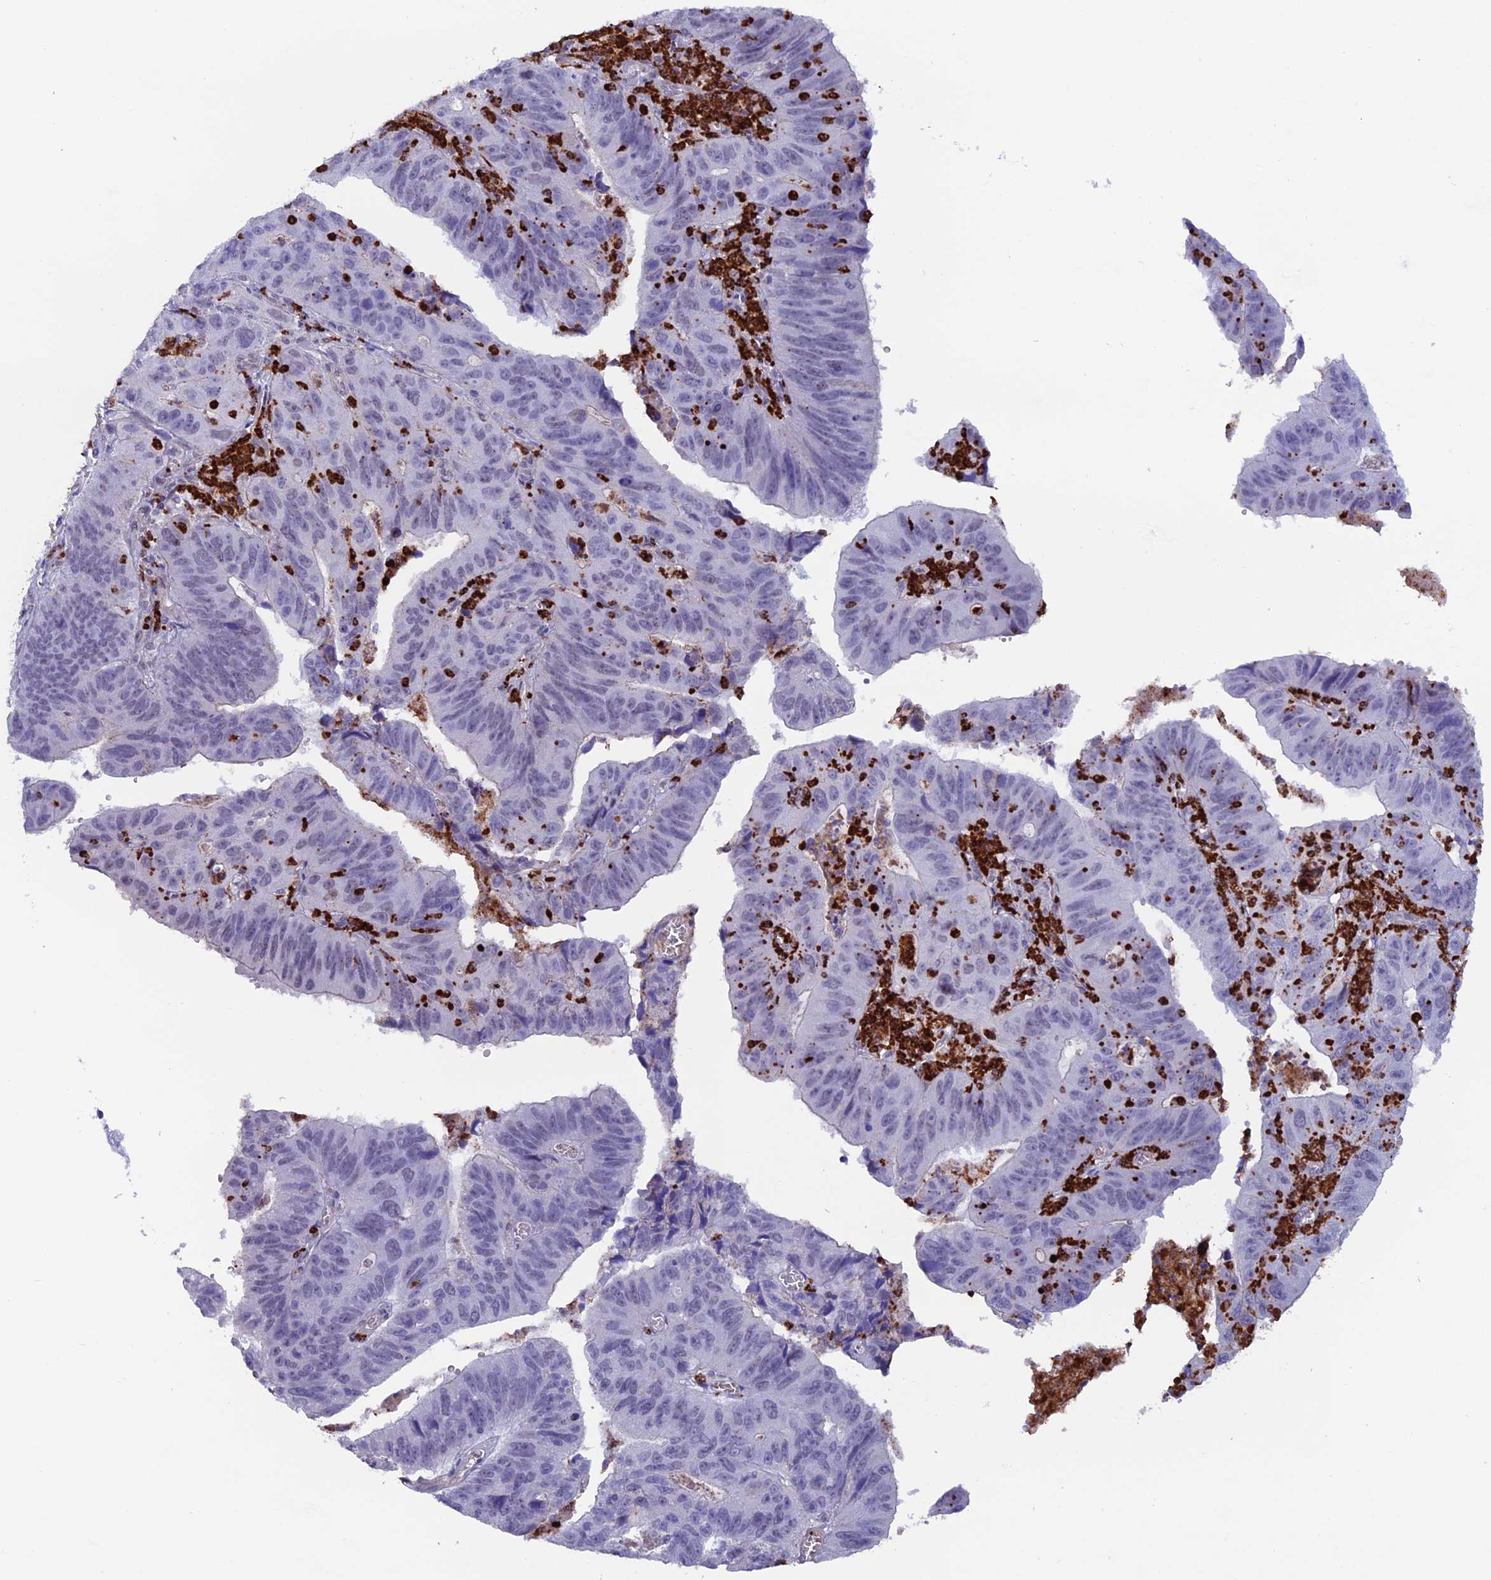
{"staining": {"intensity": "negative", "quantity": "none", "location": "none"}, "tissue": "stomach cancer", "cell_type": "Tumor cells", "image_type": "cancer", "snomed": [{"axis": "morphology", "description": "Adenocarcinoma, NOS"}, {"axis": "topography", "description": "Stomach"}], "caption": "This image is of adenocarcinoma (stomach) stained with immunohistochemistry to label a protein in brown with the nuclei are counter-stained blue. There is no positivity in tumor cells.", "gene": "COL6A6", "patient": {"sex": "male", "age": 59}}